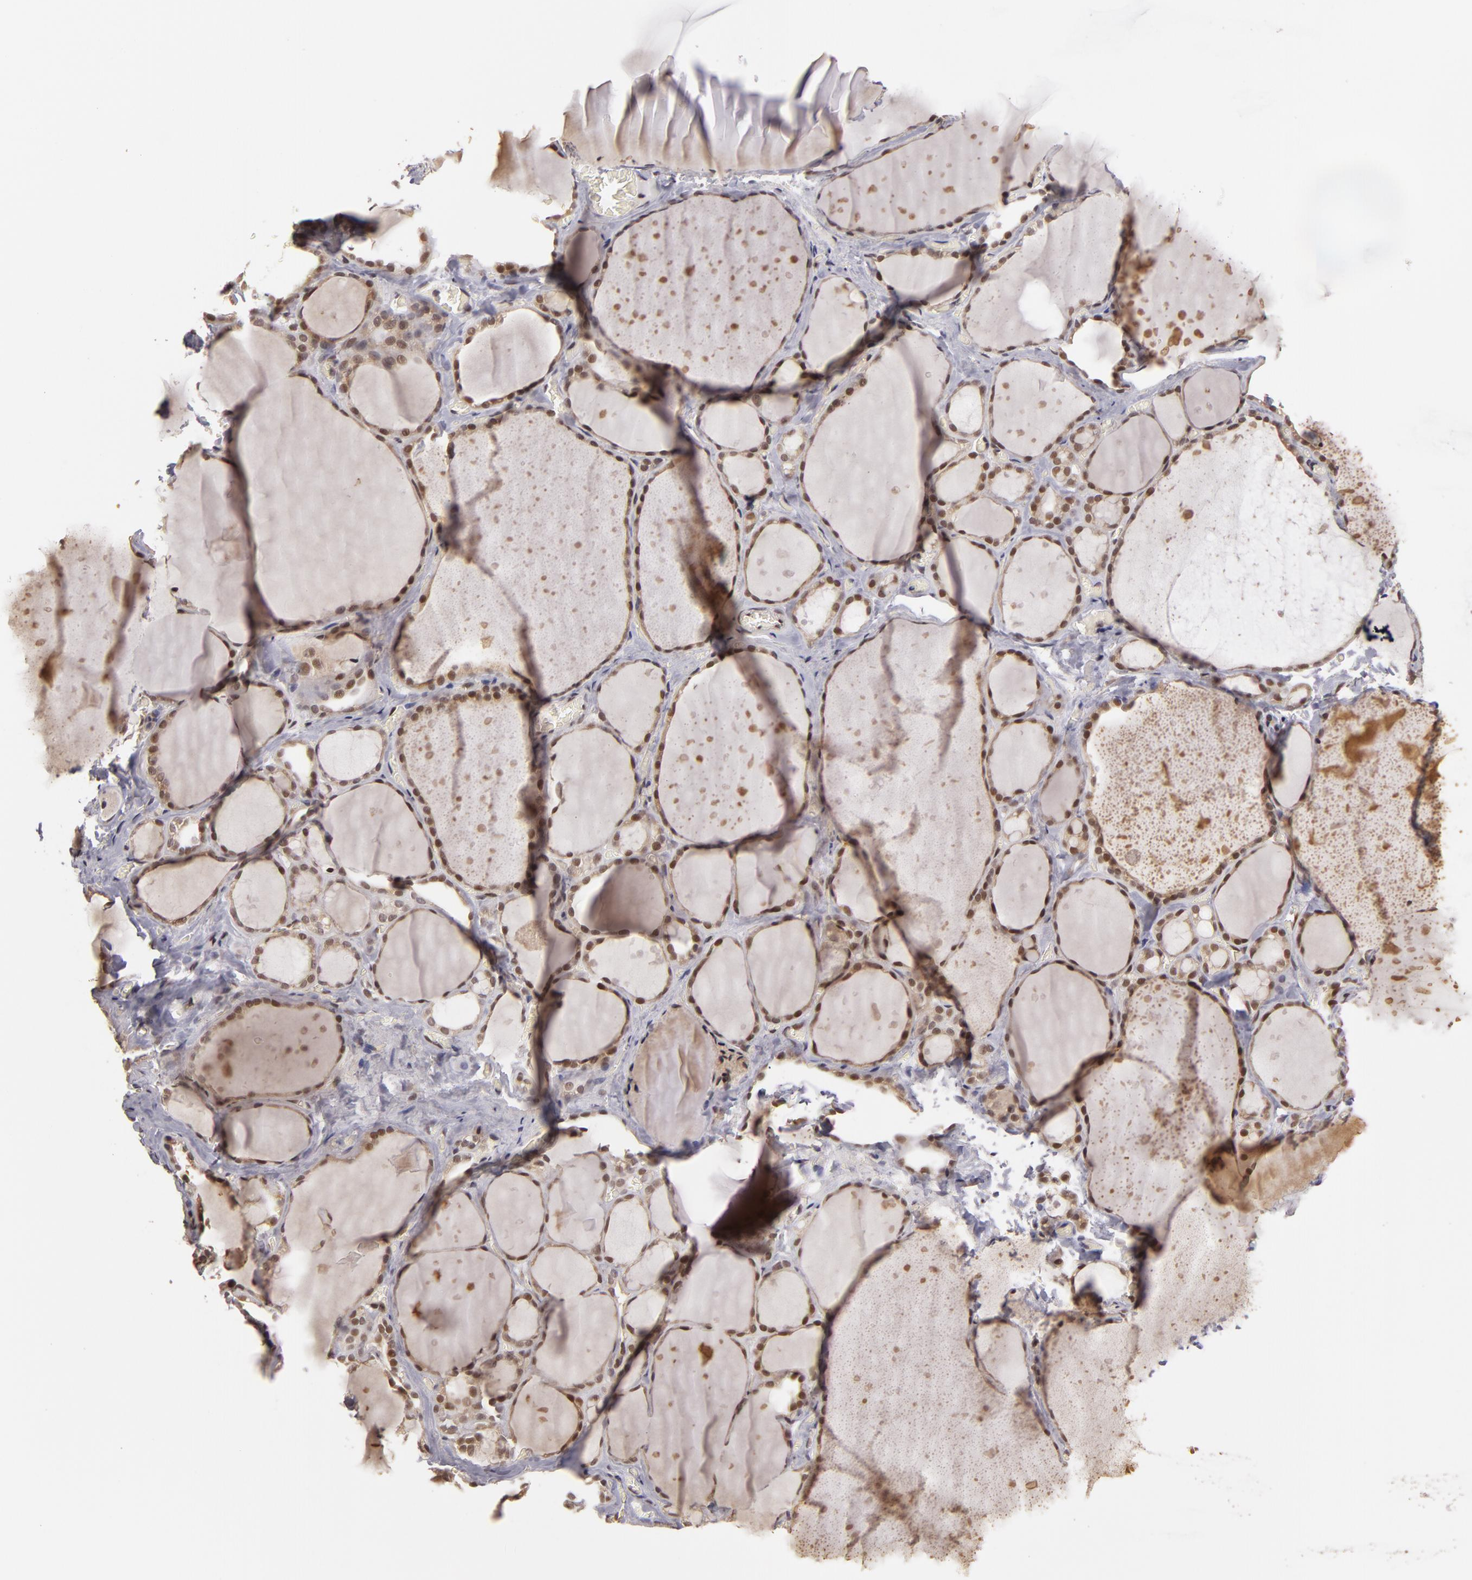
{"staining": {"intensity": "moderate", "quantity": "25%-75%", "location": "nuclear"}, "tissue": "thyroid gland", "cell_type": "Glandular cells", "image_type": "normal", "snomed": [{"axis": "morphology", "description": "Normal tissue, NOS"}, {"axis": "topography", "description": "Thyroid gland"}], "caption": "Thyroid gland stained with IHC displays moderate nuclear expression in about 25%-75% of glandular cells.", "gene": "ZNF133", "patient": {"sex": "male", "age": 76}}